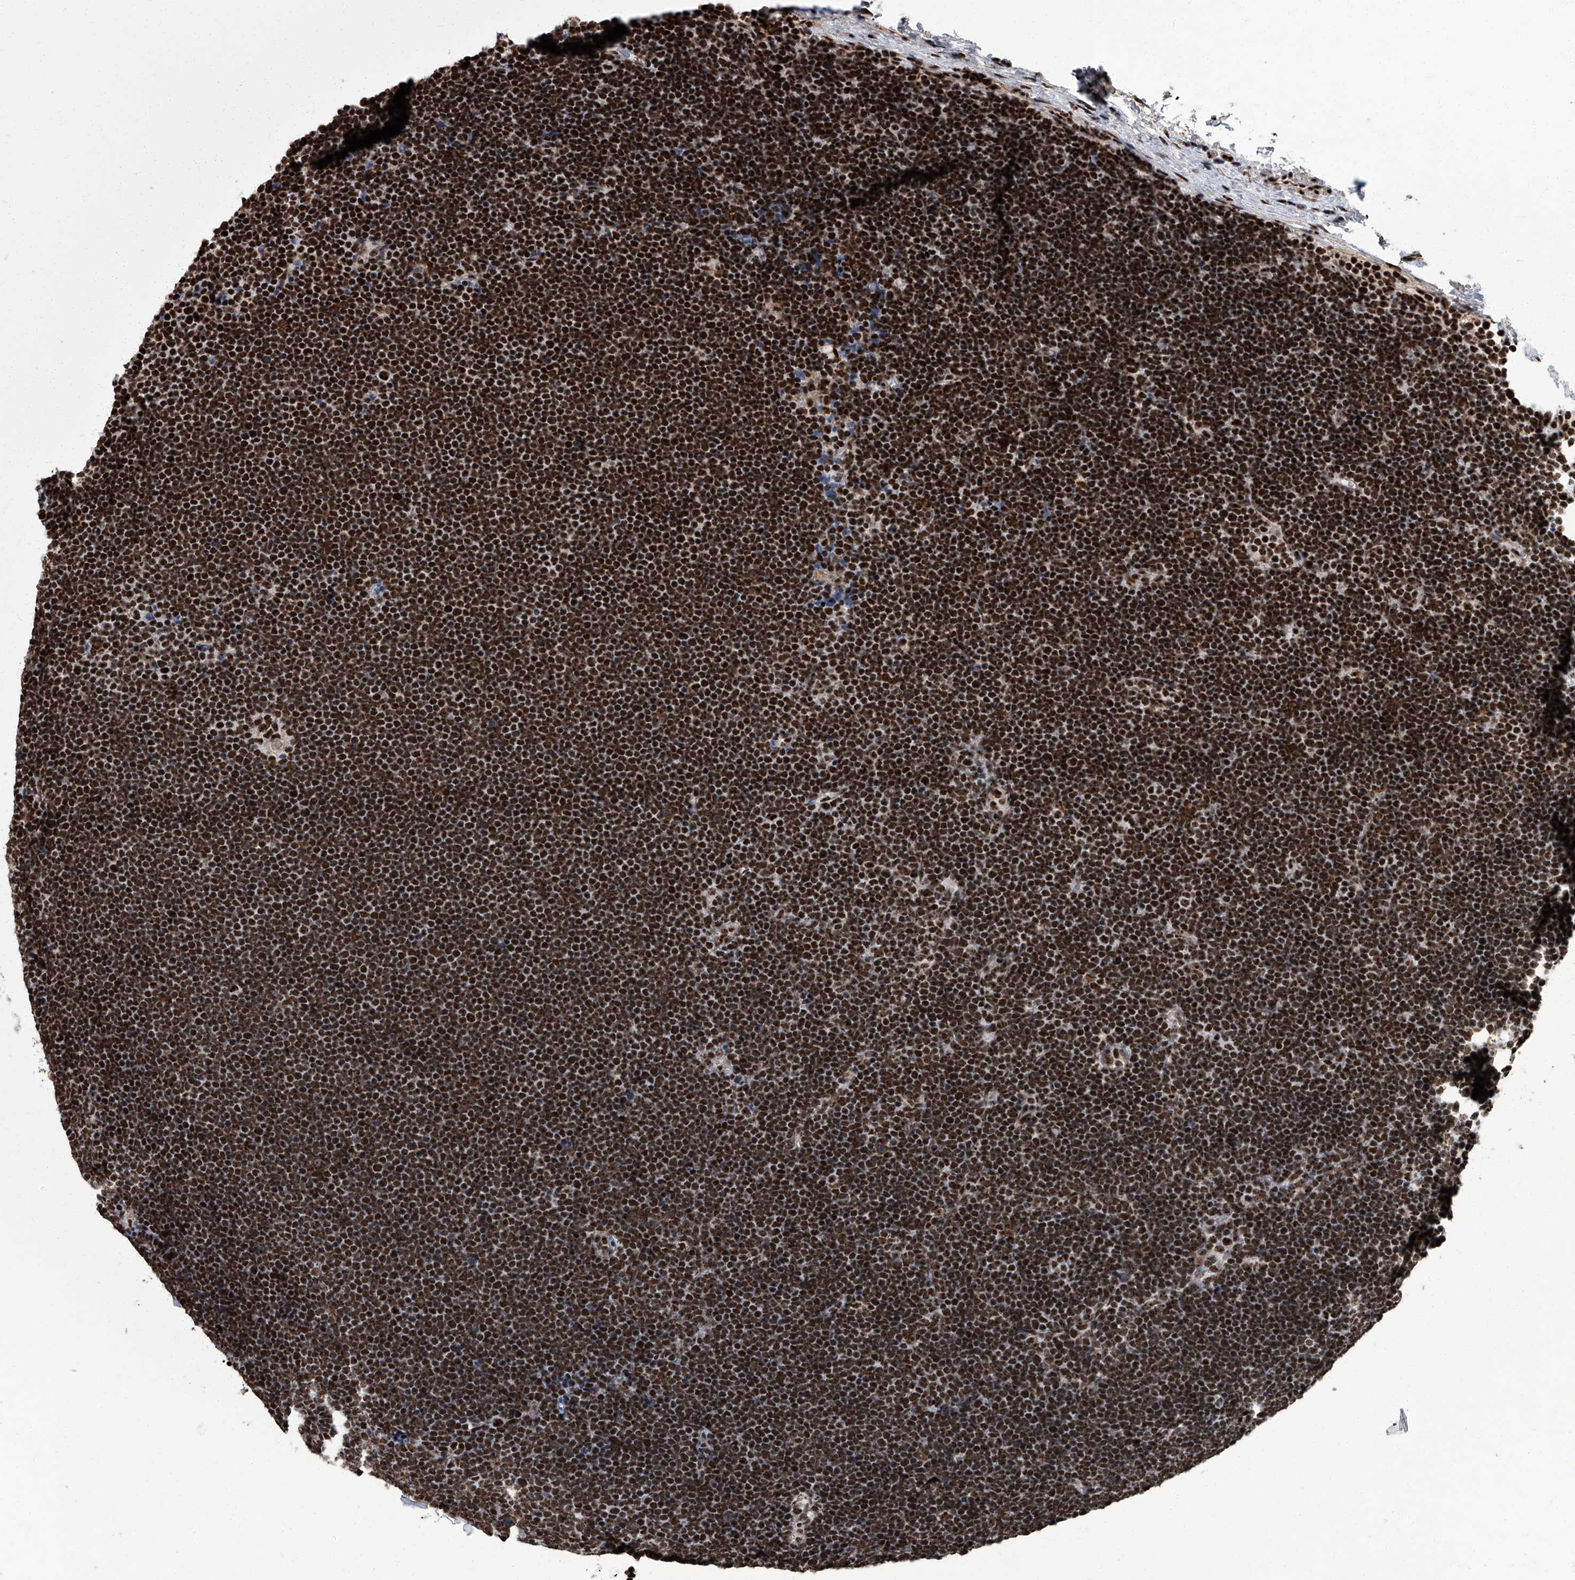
{"staining": {"intensity": "strong", "quantity": ">75%", "location": "nuclear"}, "tissue": "lymphoma", "cell_type": "Tumor cells", "image_type": "cancer", "snomed": [{"axis": "morphology", "description": "Malignant lymphoma, non-Hodgkin's type, High grade"}, {"axis": "topography", "description": "Lymph node"}], "caption": "About >75% of tumor cells in human malignant lymphoma, non-Hodgkin's type (high-grade) exhibit strong nuclear protein staining as visualized by brown immunohistochemical staining.", "gene": "ZNF518B", "patient": {"sex": "male", "age": 13}}